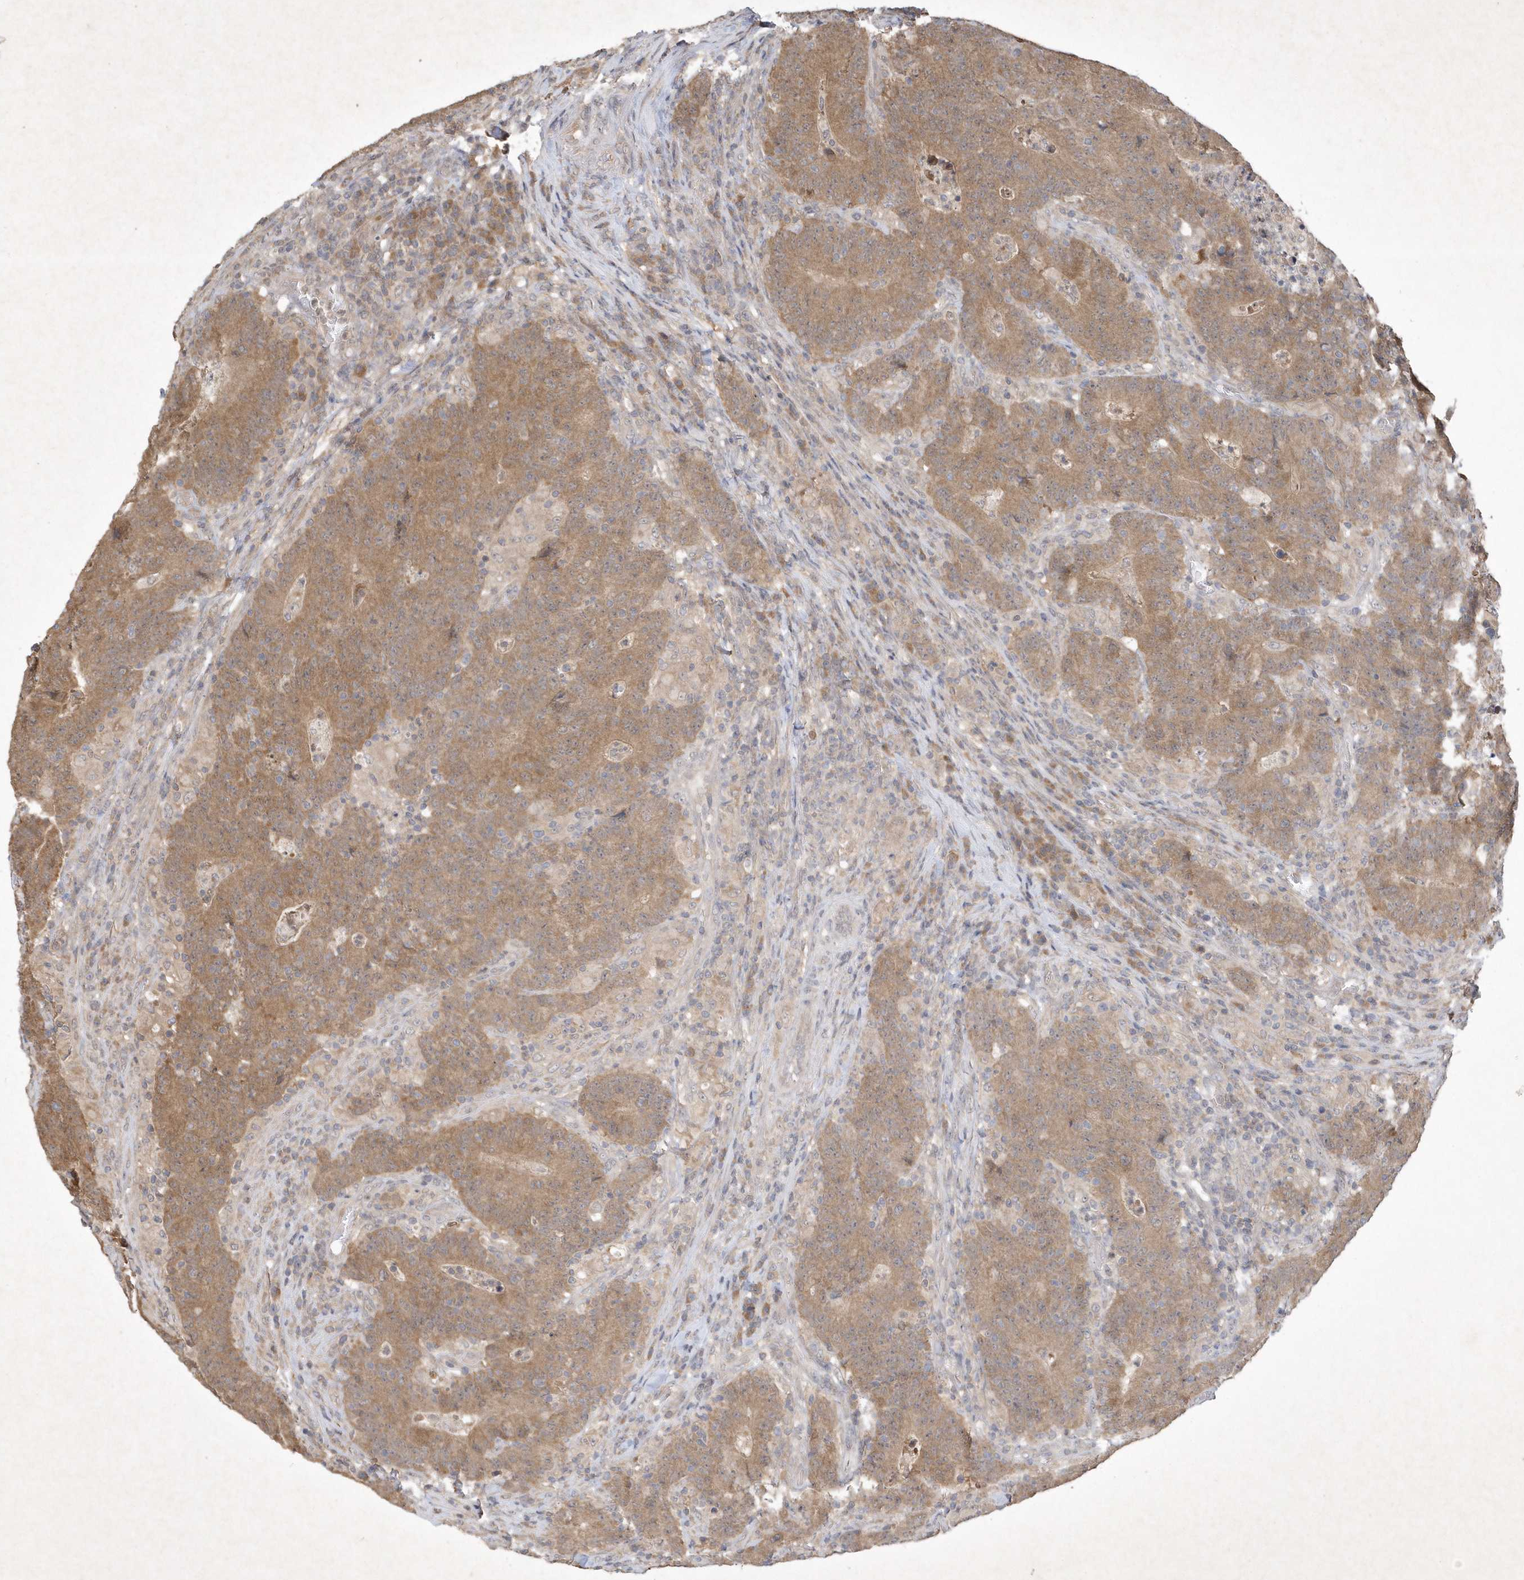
{"staining": {"intensity": "moderate", "quantity": ">75%", "location": "cytoplasmic/membranous"}, "tissue": "colorectal cancer", "cell_type": "Tumor cells", "image_type": "cancer", "snomed": [{"axis": "morphology", "description": "Normal tissue, NOS"}, {"axis": "morphology", "description": "Adenocarcinoma, NOS"}, {"axis": "topography", "description": "Colon"}], "caption": "There is medium levels of moderate cytoplasmic/membranous positivity in tumor cells of colorectal cancer, as demonstrated by immunohistochemical staining (brown color).", "gene": "AKR7A2", "patient": {"sex": "female", "age": 75}}